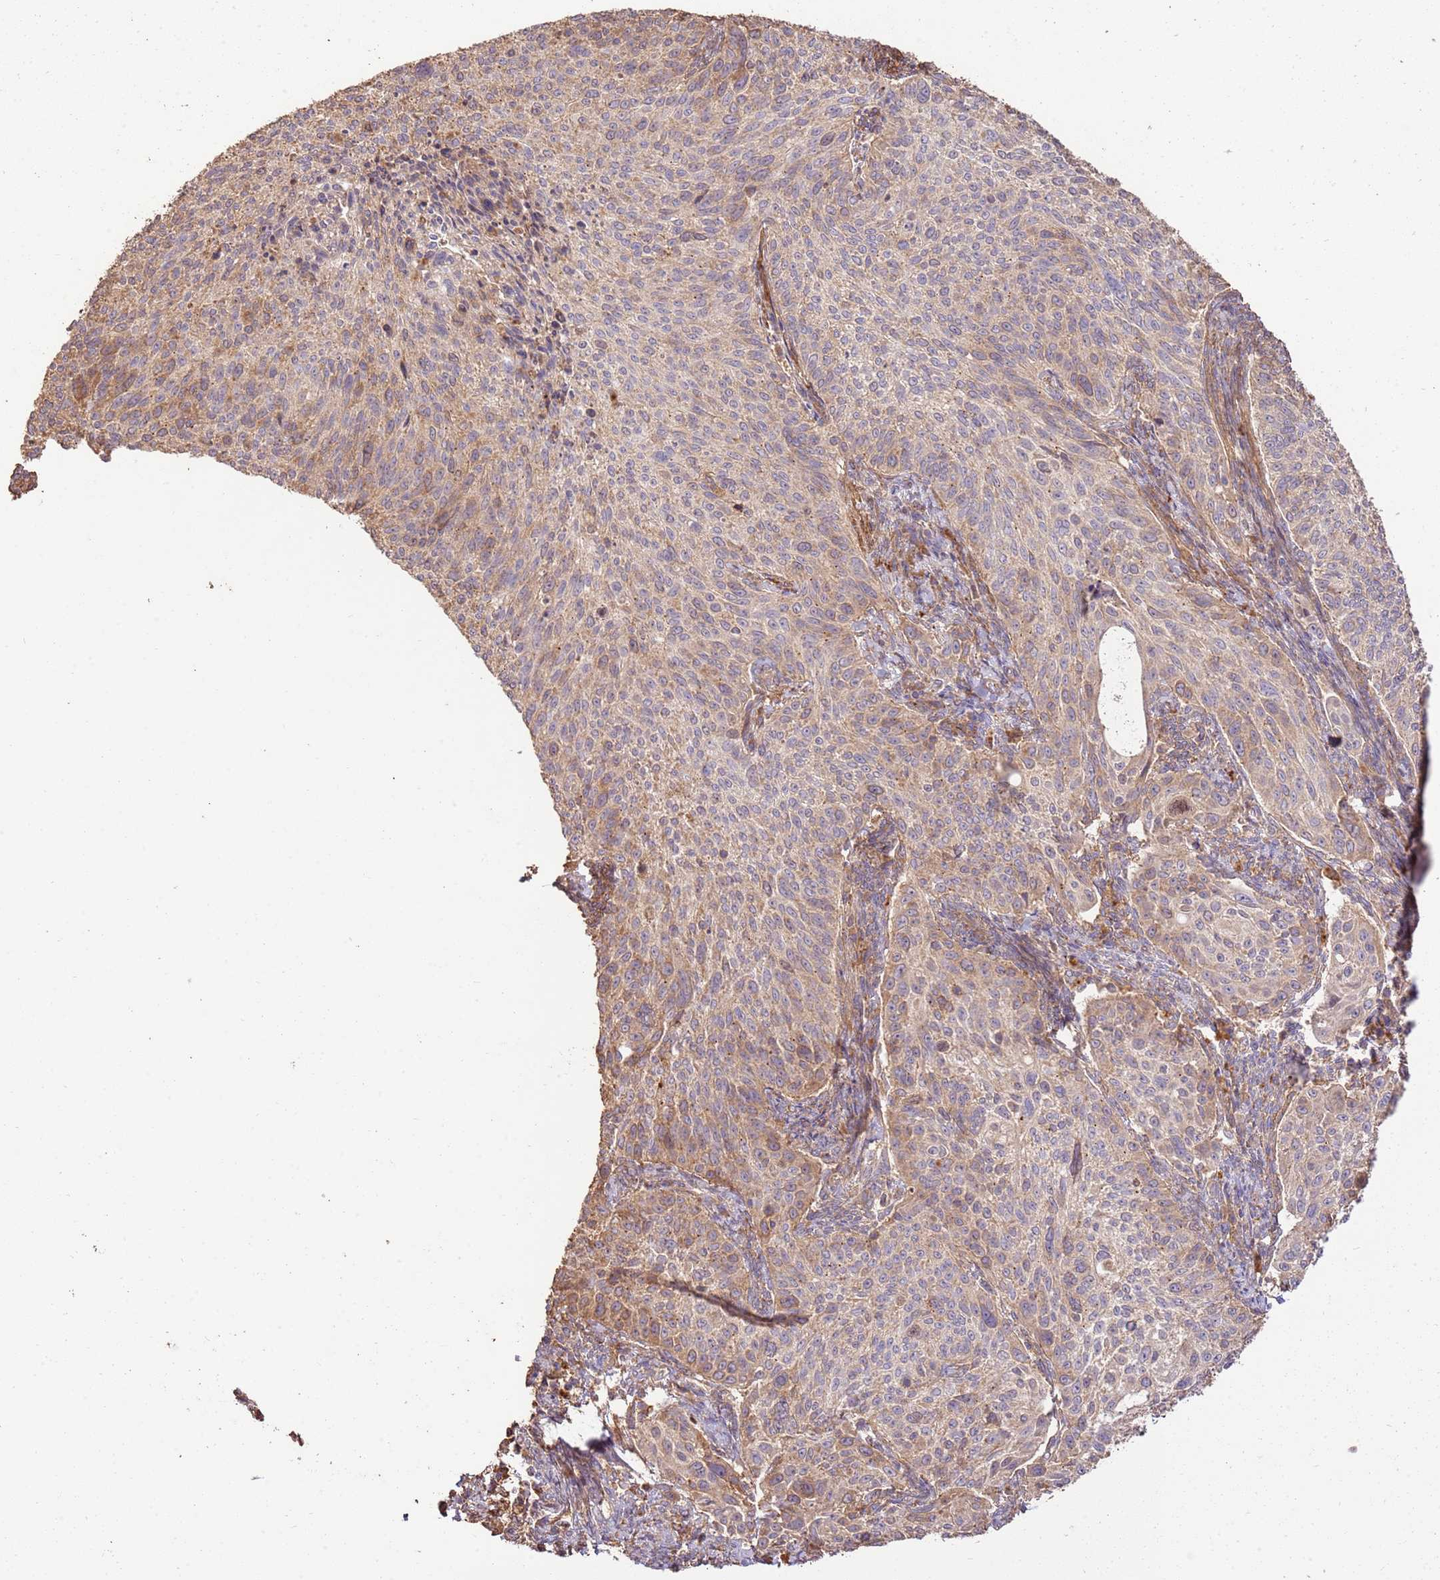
{"staining": {"intensity": "weak", "quantity": ">75%", "location": "cytoplasmic/membranous"}, "tissue": "cervical cancer", "cell_type": "Tumor cells", "image_type": "cancer", "snomed": [{"axis": "morphology", "description": "Squamous cell carcinoma, NOS"}, {"axis": "topography", "description": "Cervix"}], "caption": "Immunohistochemistry (IHC) of cervical cancer reveals low levels of weak cytoplasmic/membranous staining in about >75% of tumor cells. The protein of interest is shown in brown color, while the nuclei are stained blue.", "gene": "CEP55", "patient": {"sex": "female", "age": 70}}